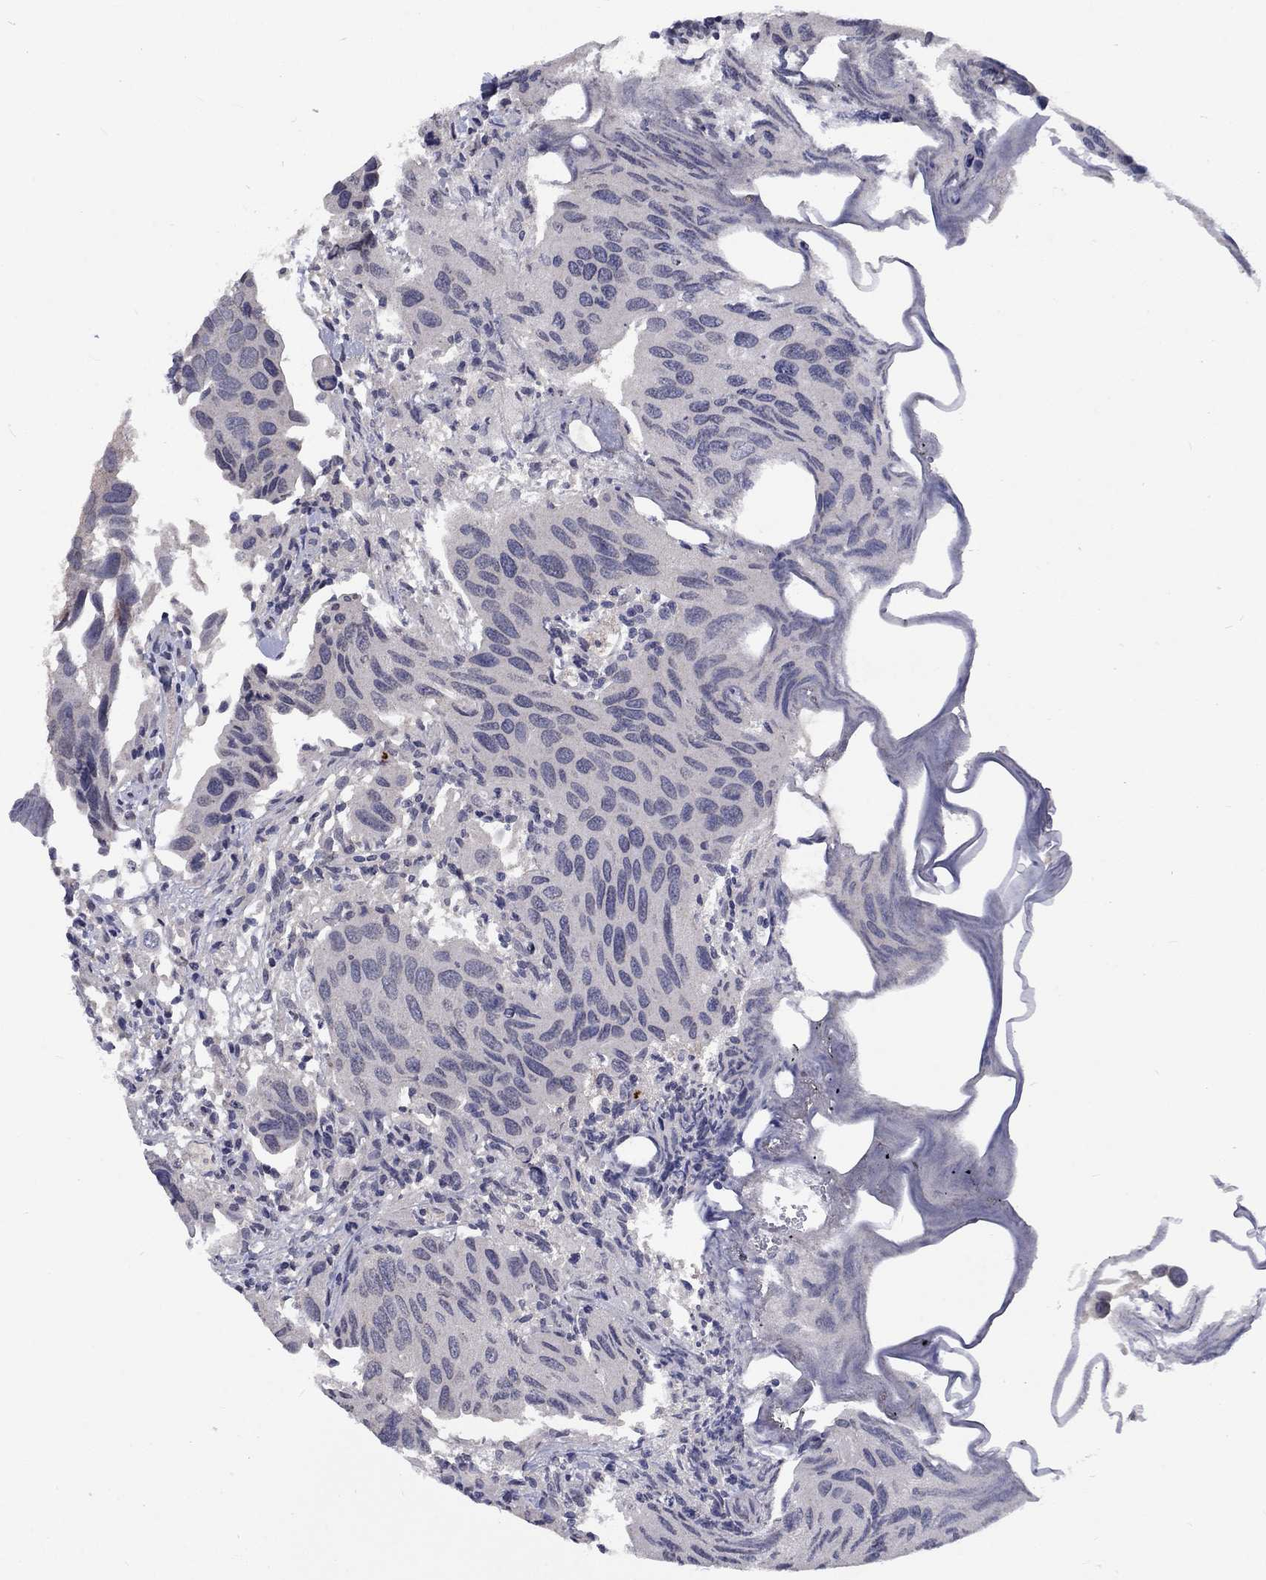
{"staining": {"intensity": "negative", "quantity": "none", "location": "none"}, "tissue": "urothelial cancer", "cell_type": "Tumor cells", "image_type": "cancer", "snomed": [{"axis": "morphology", "description": "Urothelial carcinoma, High grade"}, {"axis": "topography", "description": "Urinary bladder"}], "caption": "DAB (3,3'-diaminobenzidine) immunohistochemical staining of urothelial carcinoma (high-grade) displays no significant expression in tumor cells.", "gene": "SPATA33", "patient": {"sex": "male", "age": 79}}